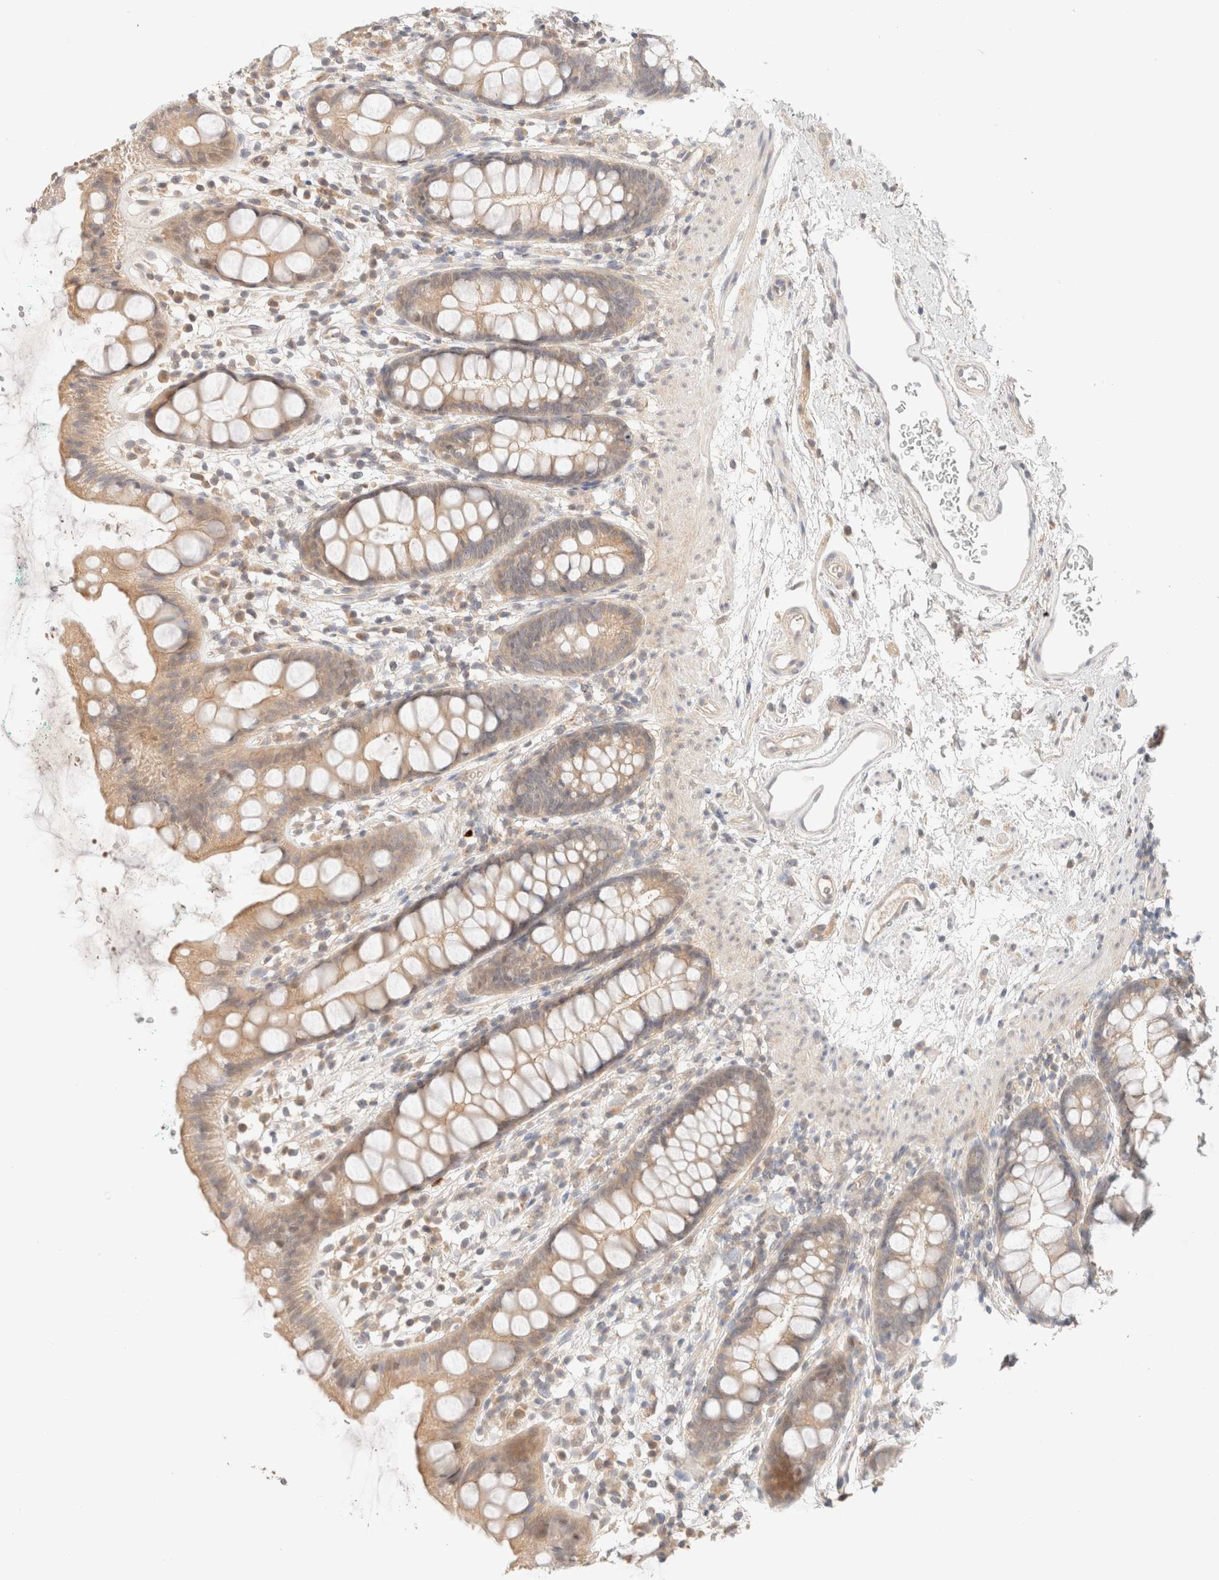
{"staining": {"intensity": "weak", "quantity": ">75%", "location": "cytoplasmic/membranous,nuclear"}, "tissue": "rectum", "cell_type": "Glandular cells", "image_type": "normal", "snomed": [{"axis": "morphology", "description": "Normal tissue, NOS"}, {"axis": "topography", "description": "Rectum"}], "caption": "Immunohistochemical staining of benign rectum reveals low levels of weak cytoplasmic/membranous,nuclear staining in about >75% of glandular cells. The staining was performed using DAB to visualize the protein expression in brown, while the nuclei were stained in blue with hematoxylin (Magnification: 20x).", "gene": "SARM1", "patient": {"sex": "female", "age": 65}}